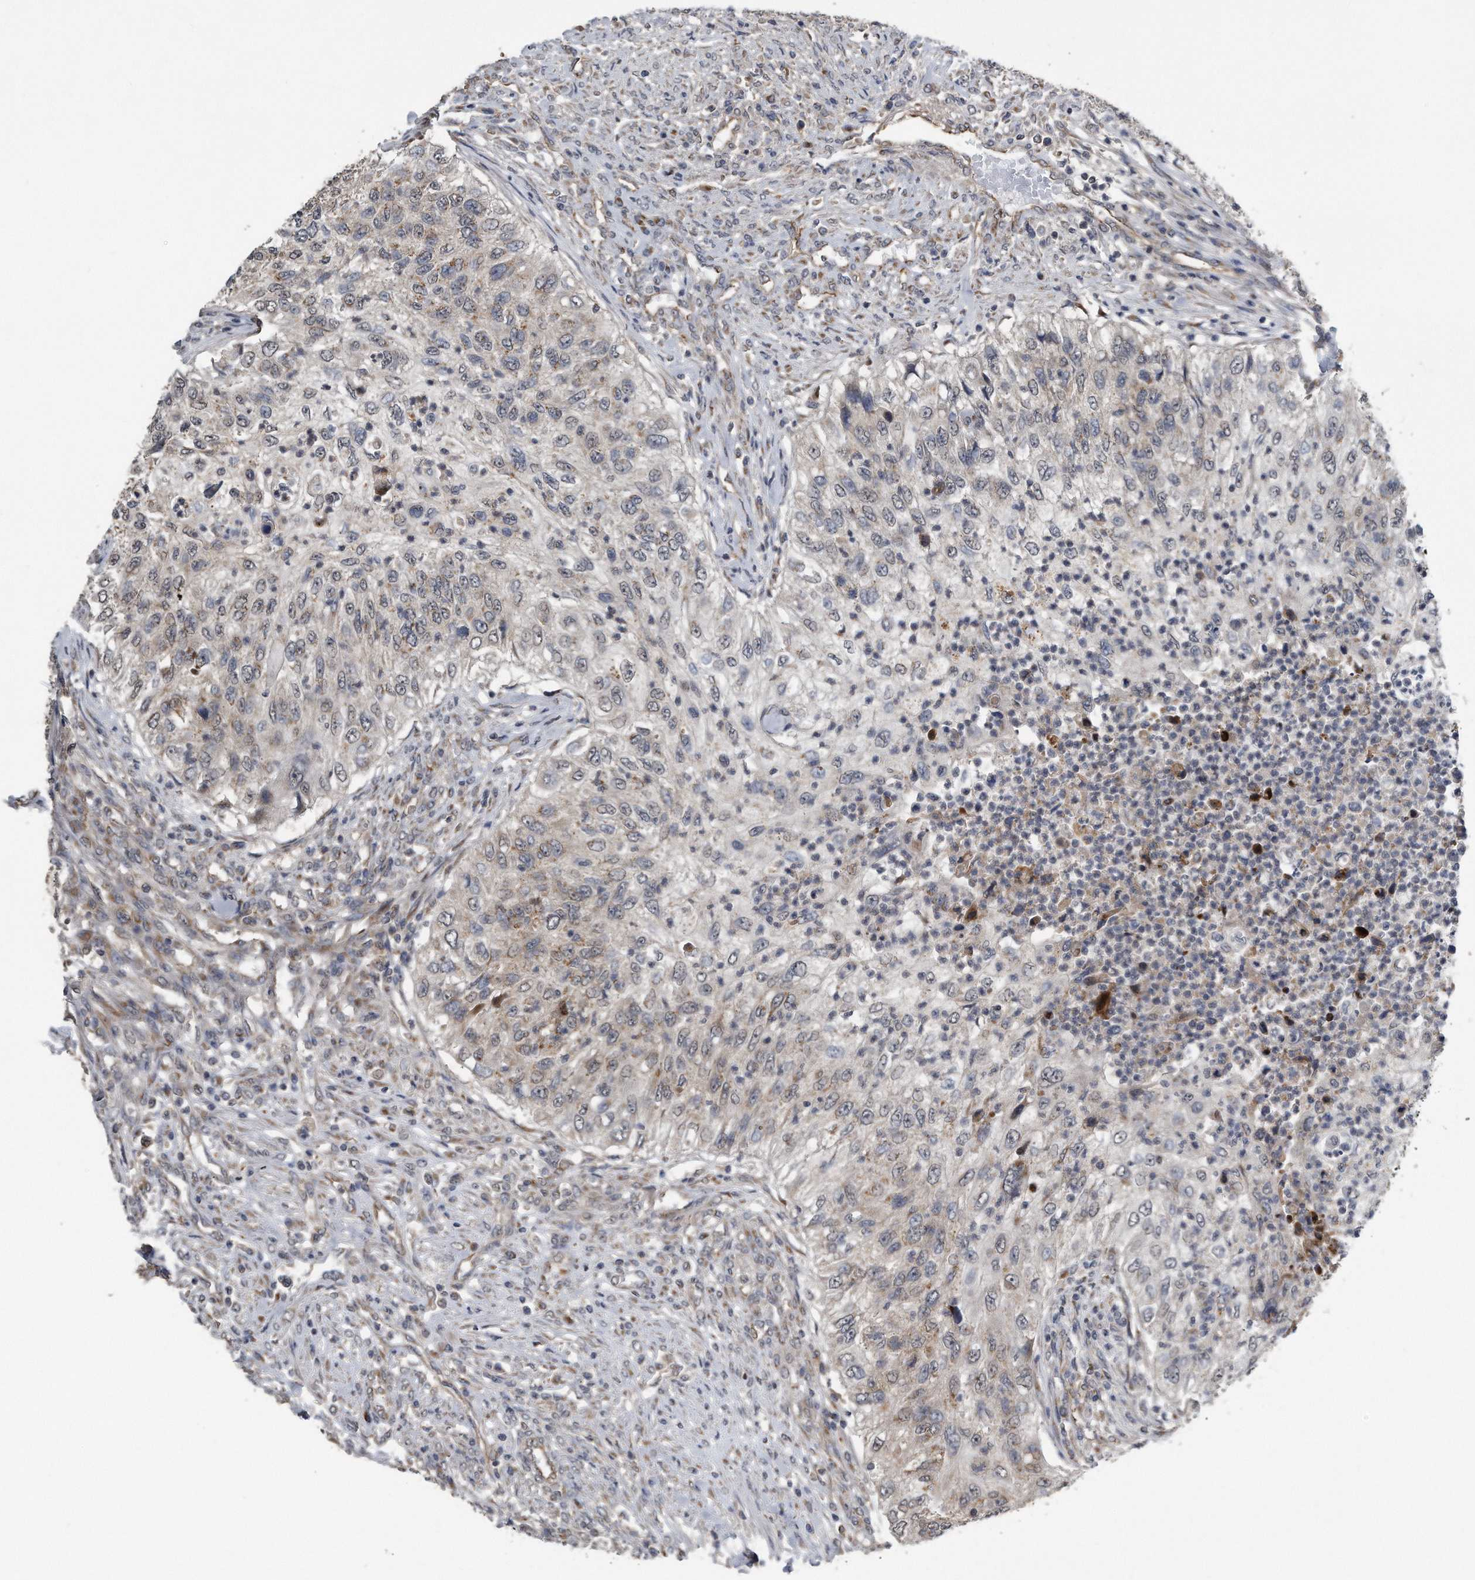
{"staining": {"intensity": "weak", "quantity": "25%-75%", "location": "cytoplasmic/membranous"}, "tissue": "urothelial cancer", "cell_type": "Tumor cells", "image_type": "cancer", "snomed": [{"axis": "morphology", "description": "Urothelial carcinoma, High grade"}, {"axis": "topography", "description": "Urinary bladder"}], "caption": "High-magnification brightfield microscopy of high-grade urothelial carcinoma stained with DAB (brown) and counterstained with hematoxylin (blue). tumor cells exhibit weak cytoplasmic/membranous positivity is present in about25%-75% of cells. The protein is shown in brown color, while the nuclei are stained blue.", "gene": "LYRM4", "patient": {"sex": "female", "age": 60}}